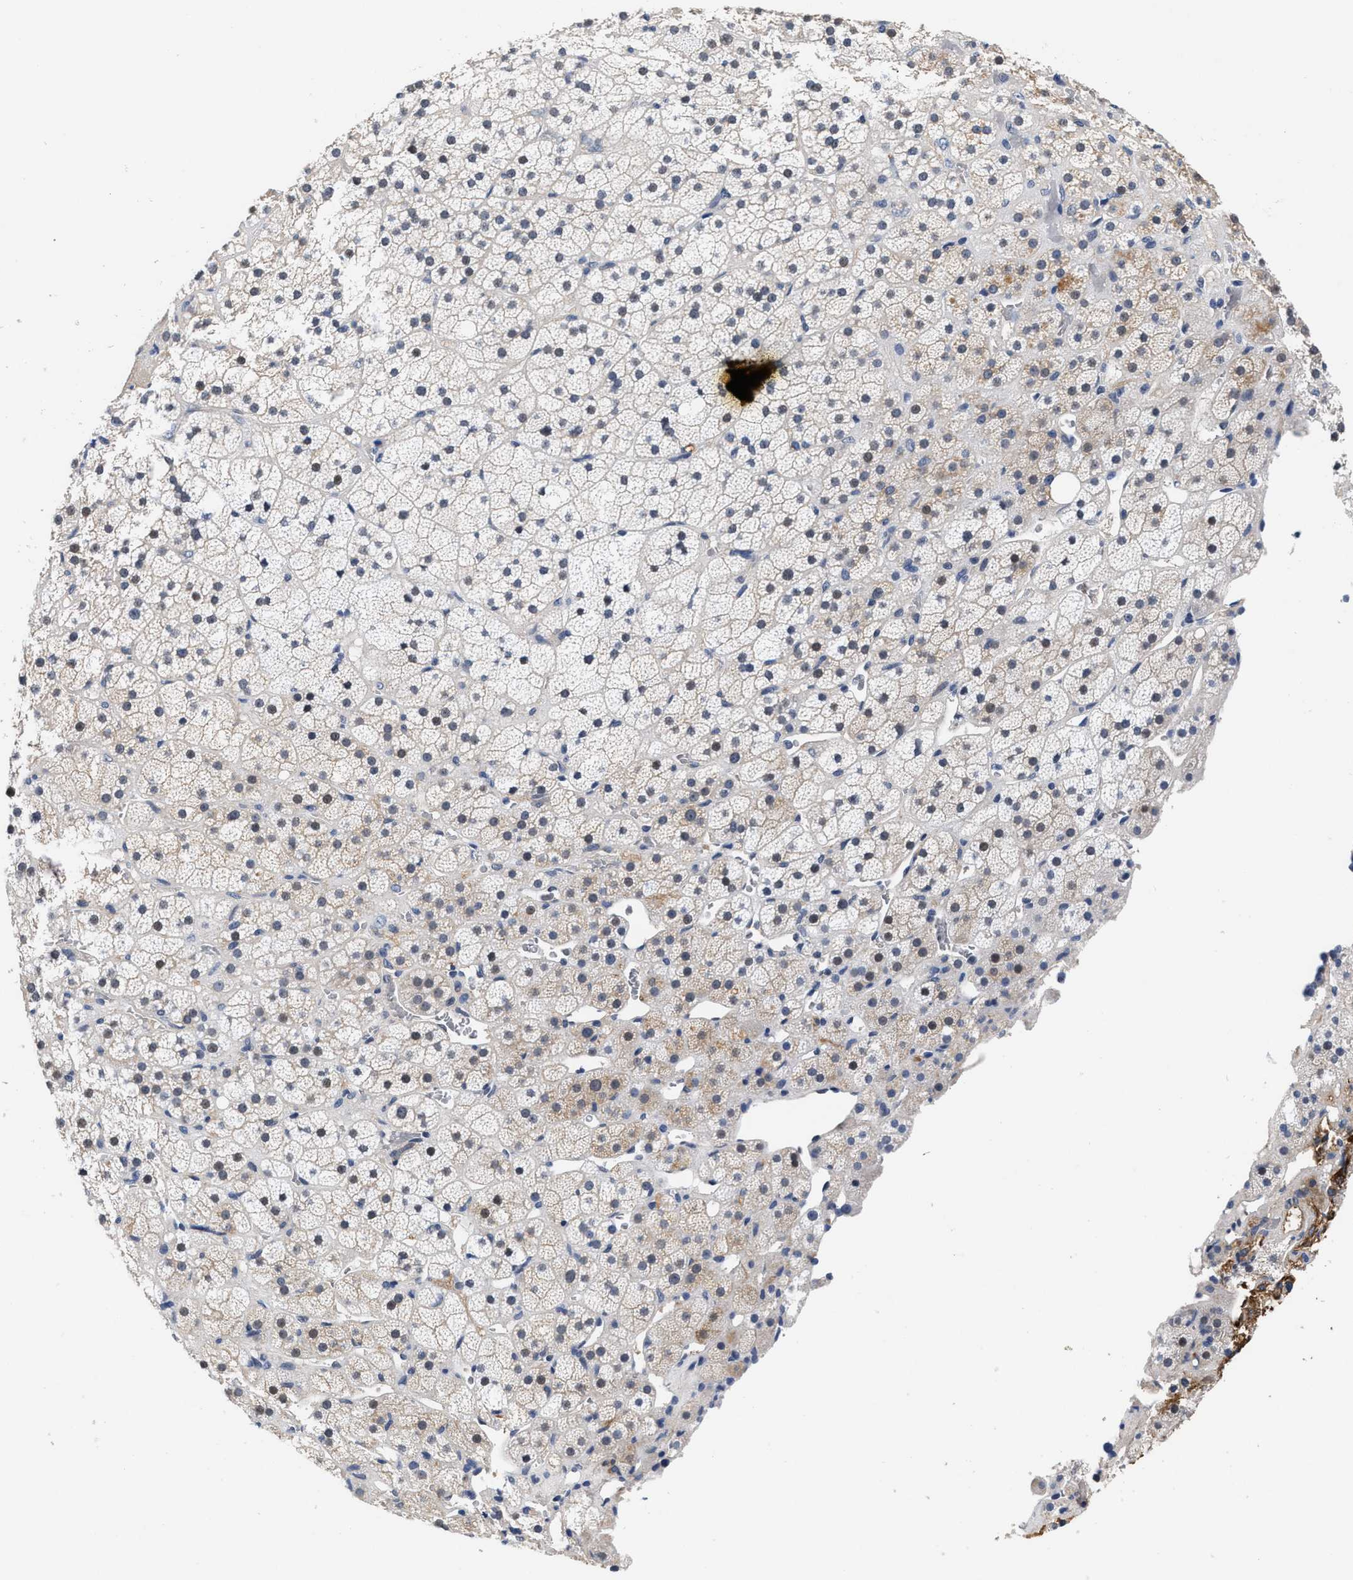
{"staining": {"intensity": "negative", "quantity": "none", "location": "none"}, "tissue": "adrenal gland", "cell_type": "Glandular cells", "image_type": "normal", "snomed": [{"axis": "morphology", "description": "Normal tissue, NOS"}, {"axis": "topography", "description": "Adrenal gland"}], "caption": "Adrenal gland stained for a protein using IHC displays no positivity glandular cells.", "gene": "ACTL7B", "patient": {"sex": "male", "age": 57}}